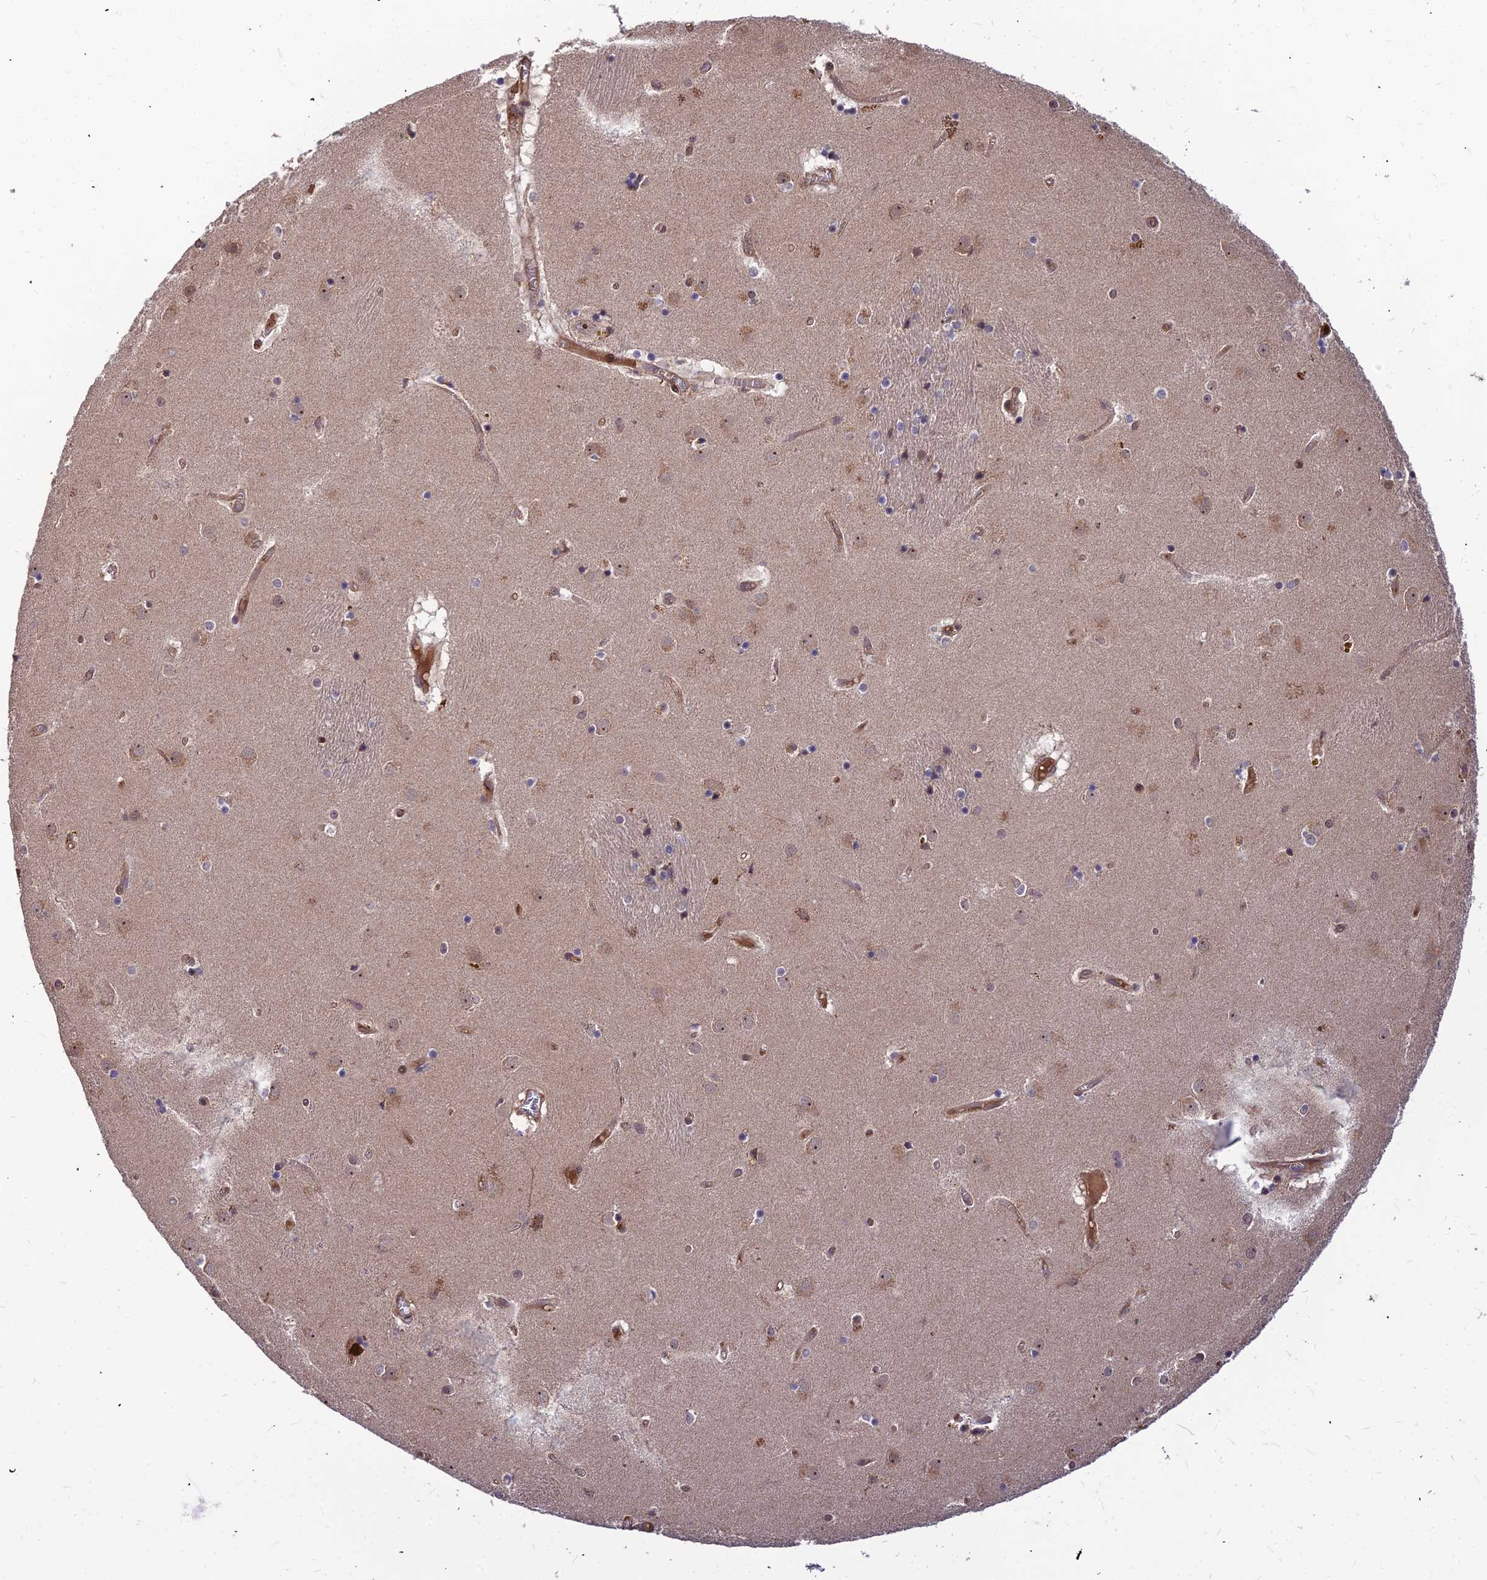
{"staining": {"intensity": "negative", "quantity": "none", "location": "none"}, "tissue": "caudate", "cell_type": "Glial cells", "image_type": "normal", "snomed": [{"axis": "morphology", "description": "Normal tissue, NOS"}, {"axis": "topography", "description": "Lateral ventricle wall"}], "caption": "This is an IHC image of unremarkable human caudate. There is no expression in glial cells.", "gene": "ZNF467", "patient": {"sex": "male", "age": 70}}